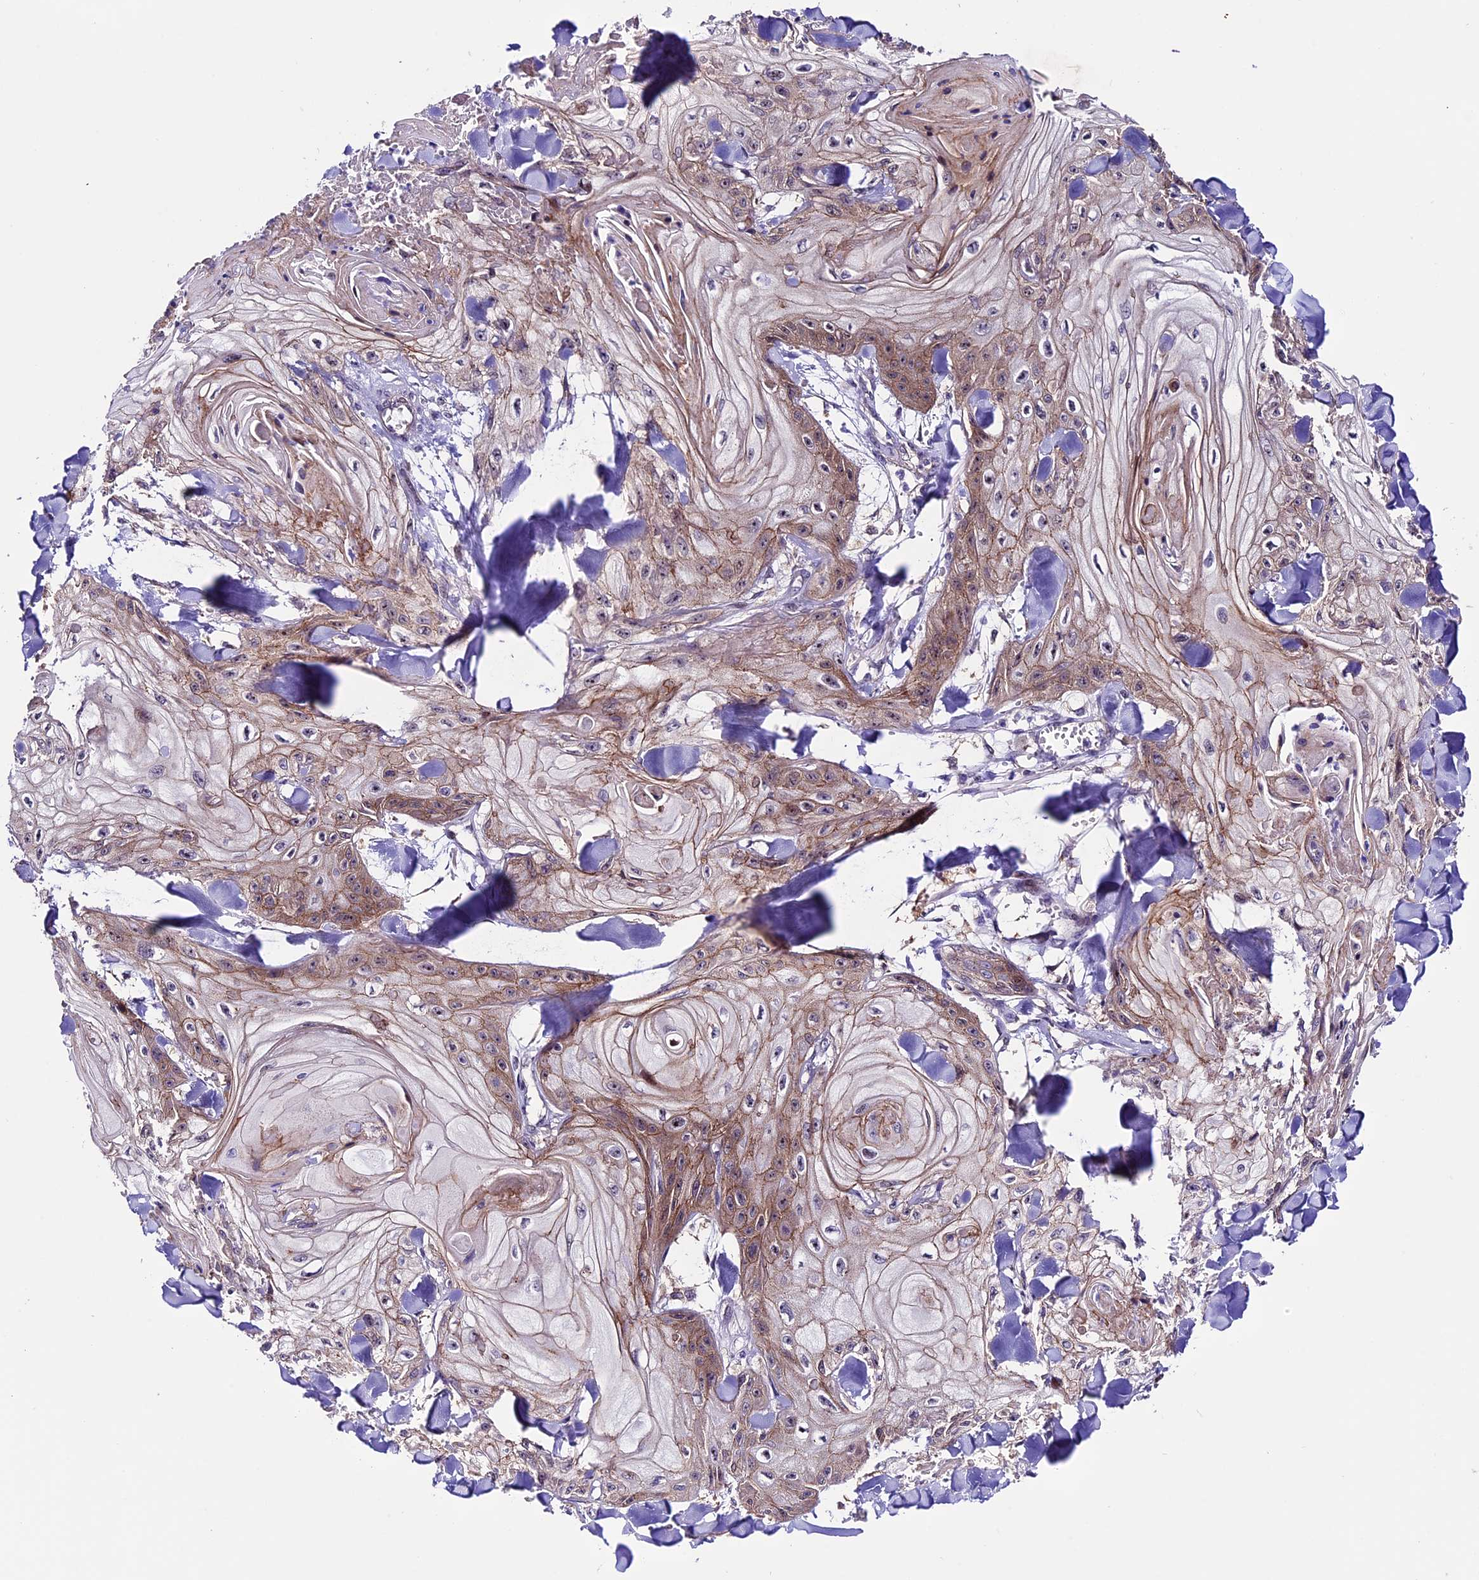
{"staining": {"intensity": "moderate", "quantity": "25%-75%", "location": "cytoplasmic/membranous"}, "tissue": "skin cancer", "cell_type": "Tumor cells", "image_type": "cancer", "snomed": [{"axis": "morphology", "description": "Squamous cell carcinoma, NOS"}, {"axis": "topography", "description": "Skin"}], "caption": "Skin squamous cell carcinoma stained with DAB (3,3'-diaminobenzidine) IHC exhibits medium levels of moderate cytoplasmic/membranous positivity in approximately 25%-75% of tumor cells. The staining is performed using DAB (3,3'-diaminobenzidine) brown chromogen to label protein expression. The nuclei are counter-stained blue using hematoxylin.", "gene": "XKR7", "patient": {"sex": "male", "age": 74}}